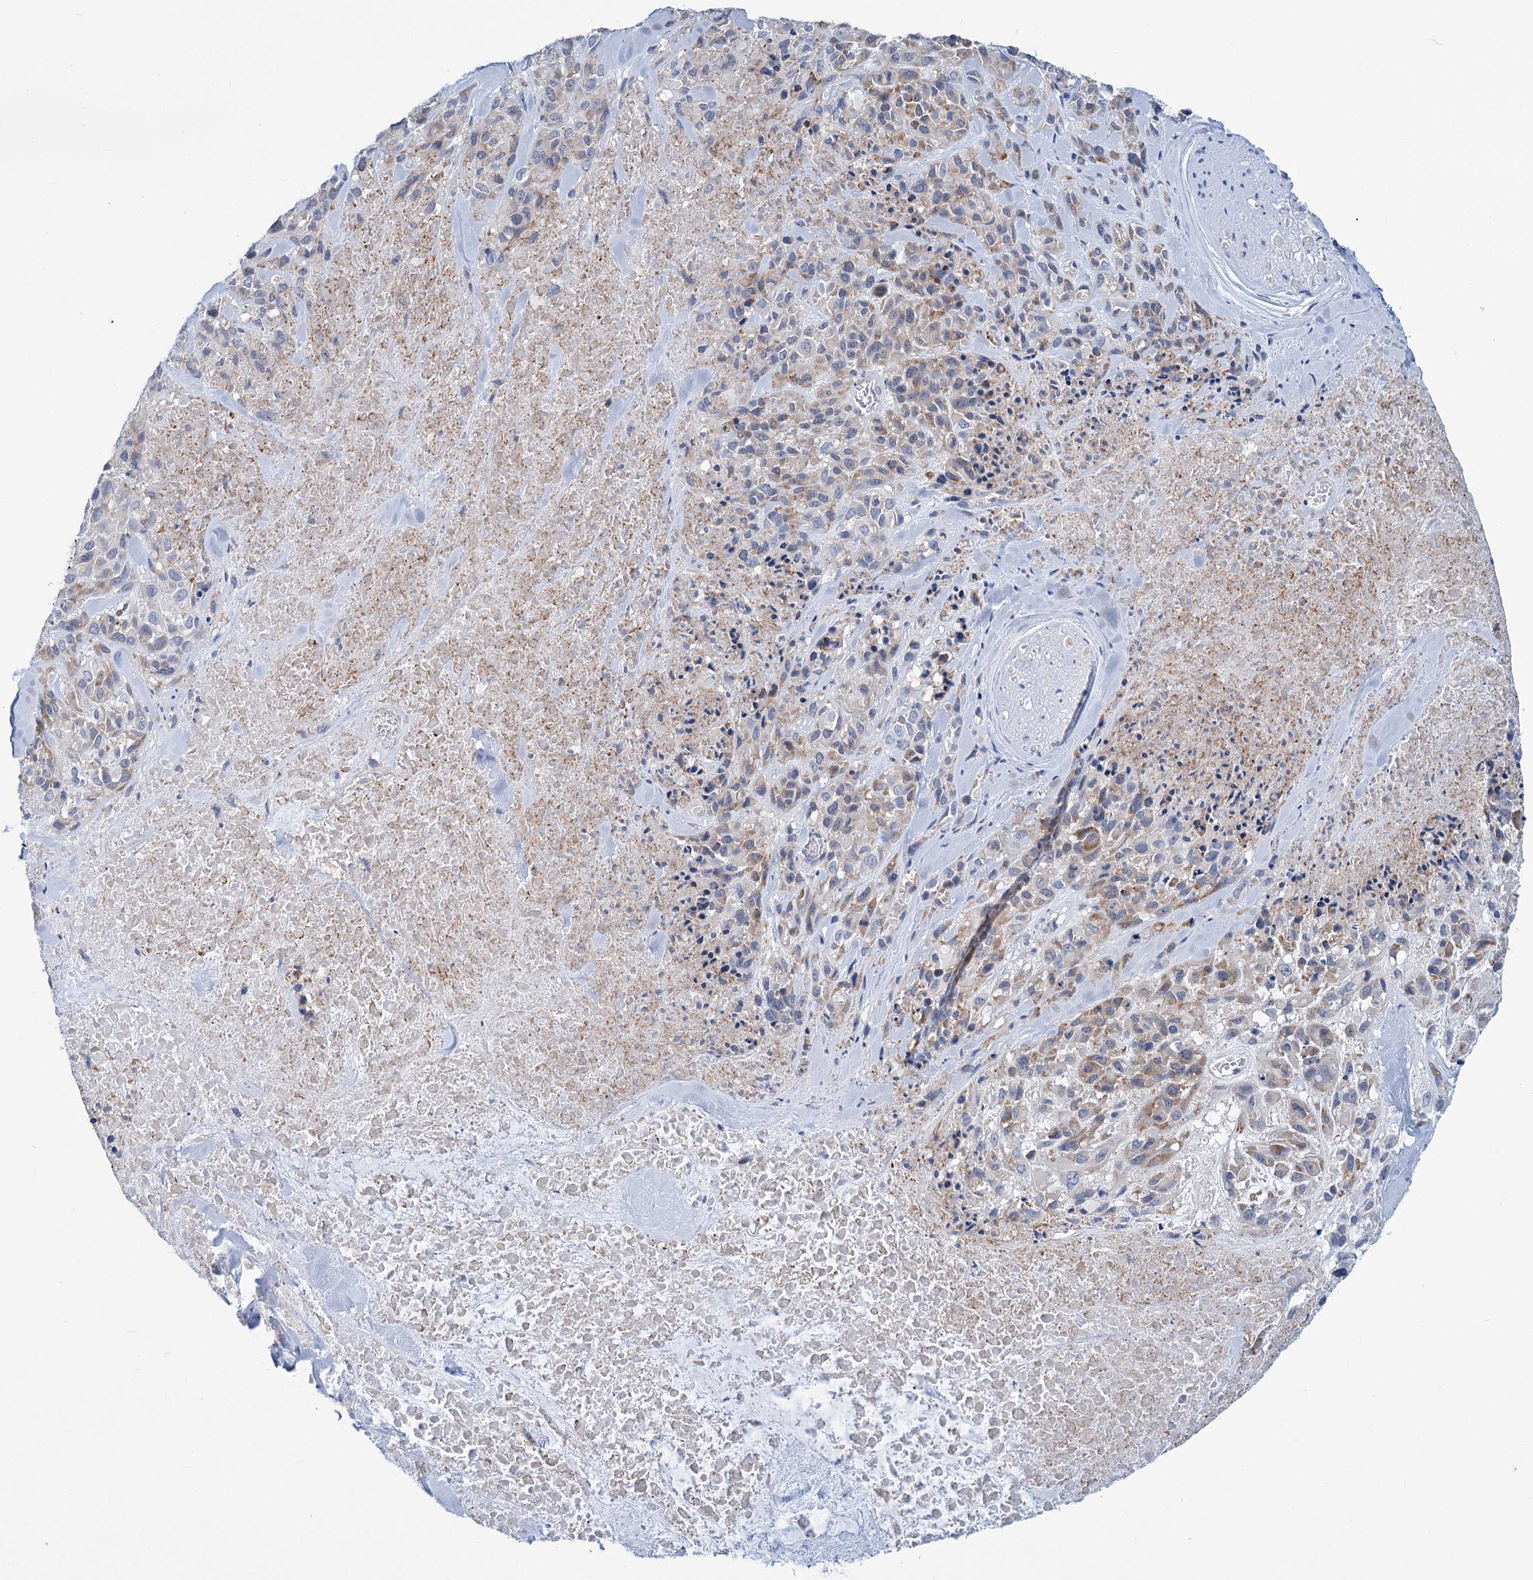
{"staining": {"intensity": "weak", "quantity": ">75%", "location": "cytoplasmic/membranous"}, "tissue": "melanoma", "cell_type": "Tumor cells", "image_type": "cancer", "snomed": [{"axis": "morphology", "description": "Malignant melanoma, Metastatic site"}, {"axis": "topography", "description": "Skin"}], "caption": "Brown immunohistochemical staining in malignant melanoma (metastatic site) shows weak cytoplasmic/membranous expression in approximately >75% of tumor cells.", "gene": "NEU3", "patient": {"sex": "female", "age": 81}}